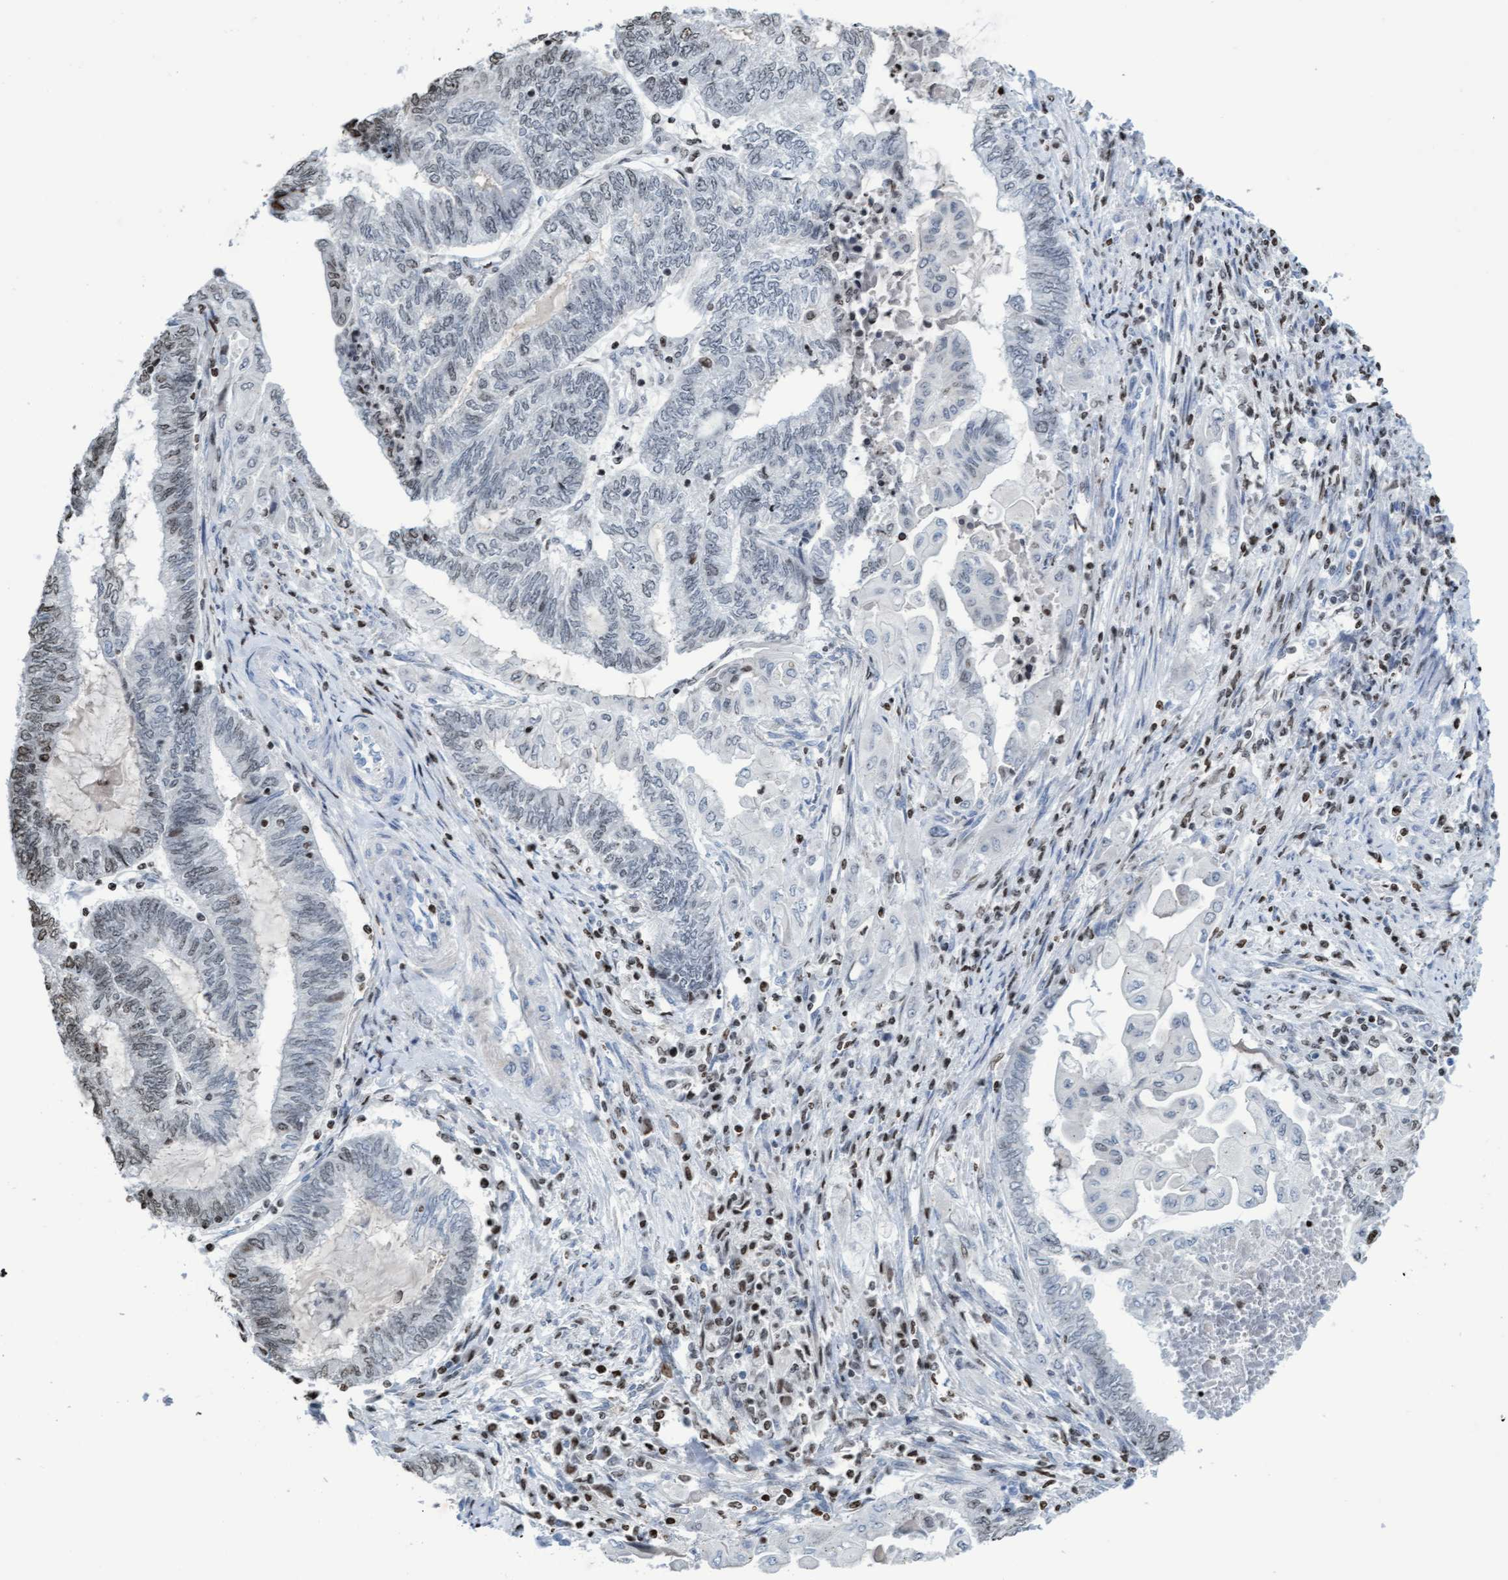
{"staining": {"intensity": "weak", "quantity": "<25%", "location": "nuclear"}, "tissue": "endometrial cancer", "cell_type": "Tumor cells", "image_type": "cancer", "snomed": [{"axis": "morphology", "description": "Adenocarcinoma, NOS"}, {"axis": "topography", "description": "Uterus"}, {"axis": "topography", "description": "Endometrium"}], "caption": "Tumor cells are negative for brown protein staining in endometrial cancer. The staining is performed using DAB brown chromogen with nuclei counter-stained in using hematoxylin.", "gene": "CBX2", "patient": {"sex": "female", "age": 70}}